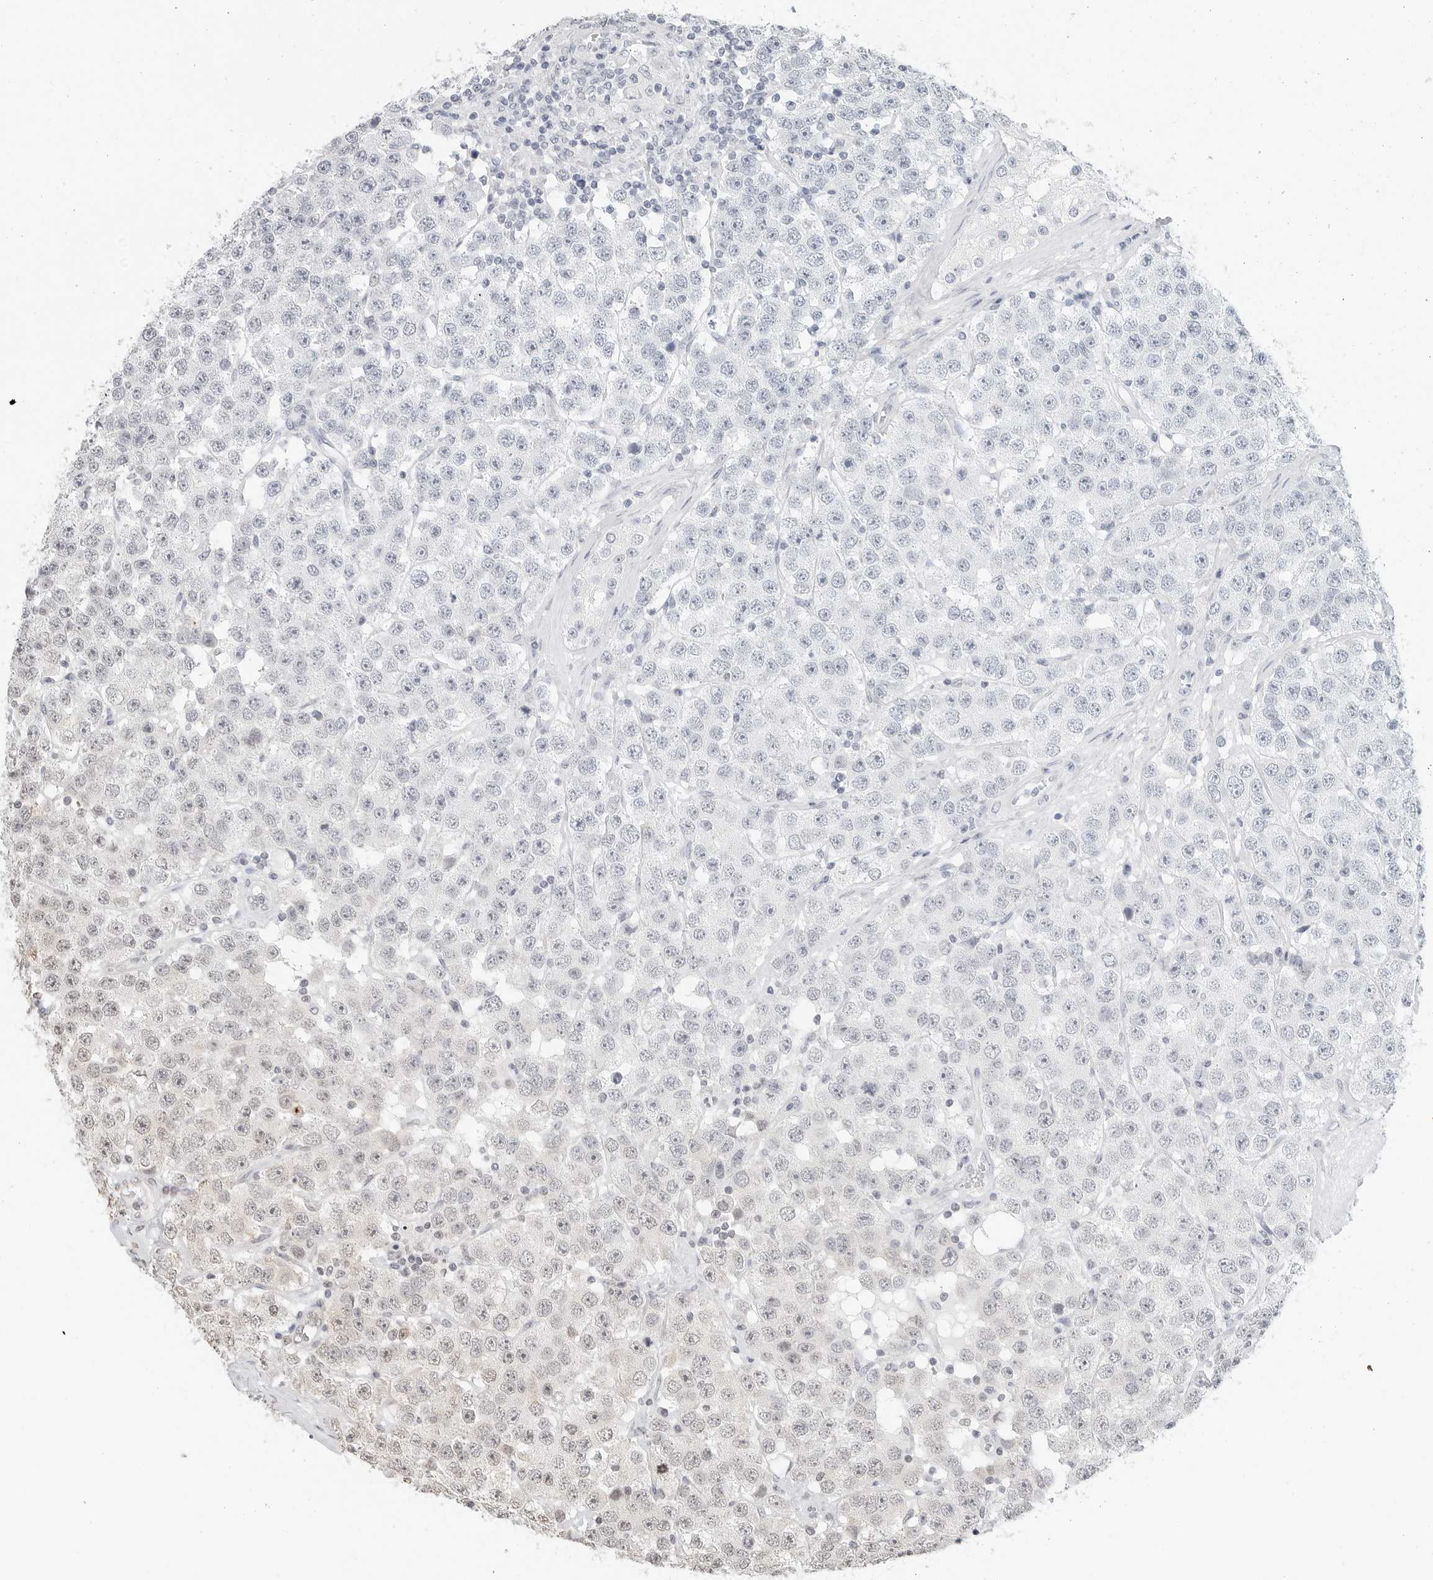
{"staining": {"intensity": "weak", "quantity": "<25%", "location": "nuclear"}, "tissue": "testis cancer", "cell_type": "Tumor cells", "image_type": "cancer", "snomed": [{"axis": "morphology", "description": "Seminoma, NOS"}, {"axis": "topography", "description": "Testis"}], "caption": "IHC histopathology image of human testis cancer stained for a protein (brown), which shows no staining in tumor cells. The staining was performed using DAB to visualize the protein expression in brown, while the nuclei were stained in blue with hematoxylin (Magnification: 20x).", "gene": "METAP1", "patient": {"sex": "male", "age": 28}}